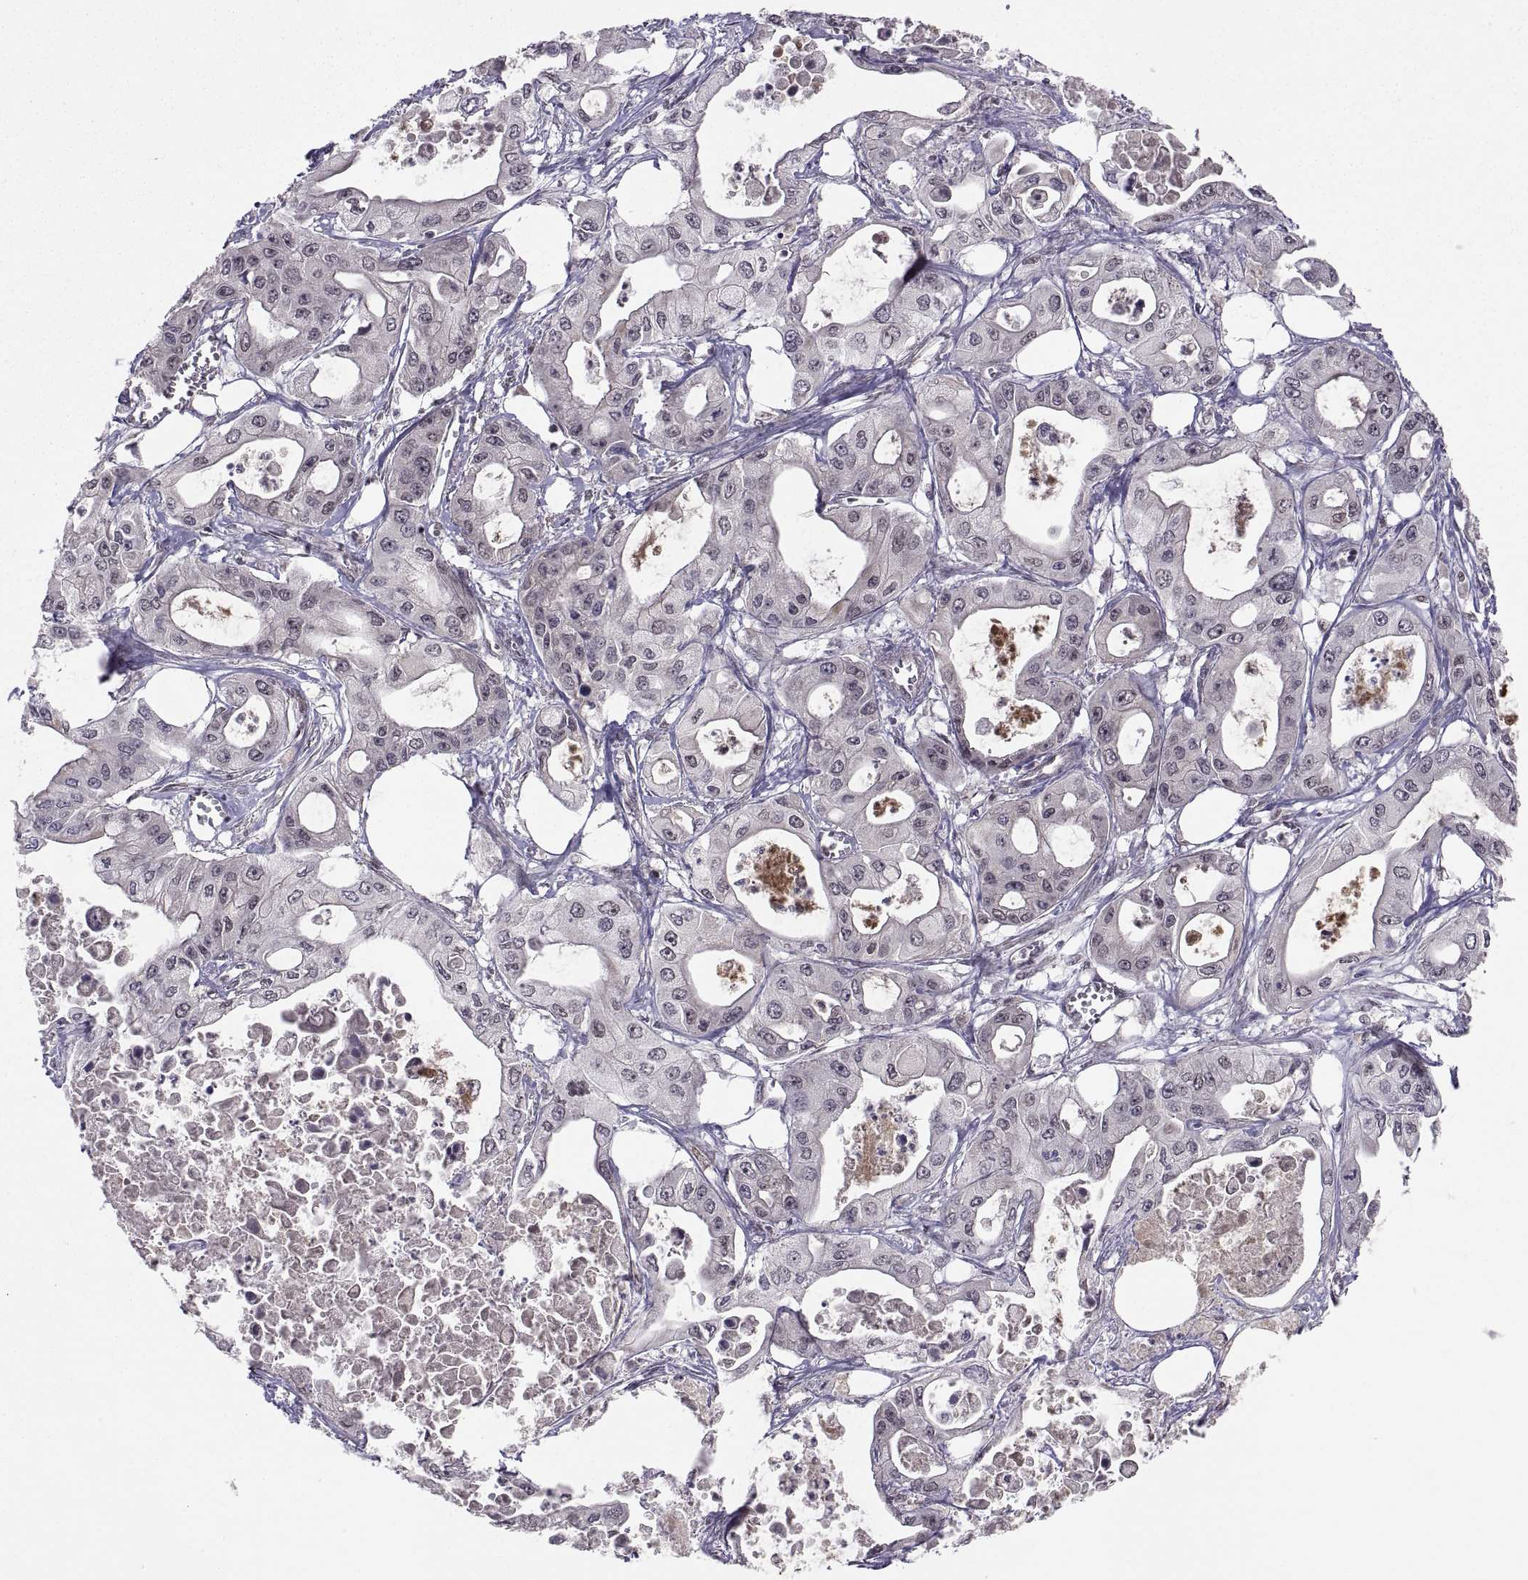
{"staining": {"intensity": "negative", "quantity": "none", "location": "none"}, "tissue": "pancreatic cancer", "cell_type": "Tumor cells", "image_type": "cancer", "snomed": [{"axis": "morphology", "description": "Adenocarcinoma, NOS"}, {"axis": "topography", "description": "Pancreas"}], "caption": "High power microscopy histopathology image of an IHC image of adenocarcinoma (pancreatic), revealing no significant staining in tumor cells. (IHC, brightfield microscopy, high magnification).", "gene": "ABL2", "patient": {"sex": "male", "age": 70}}